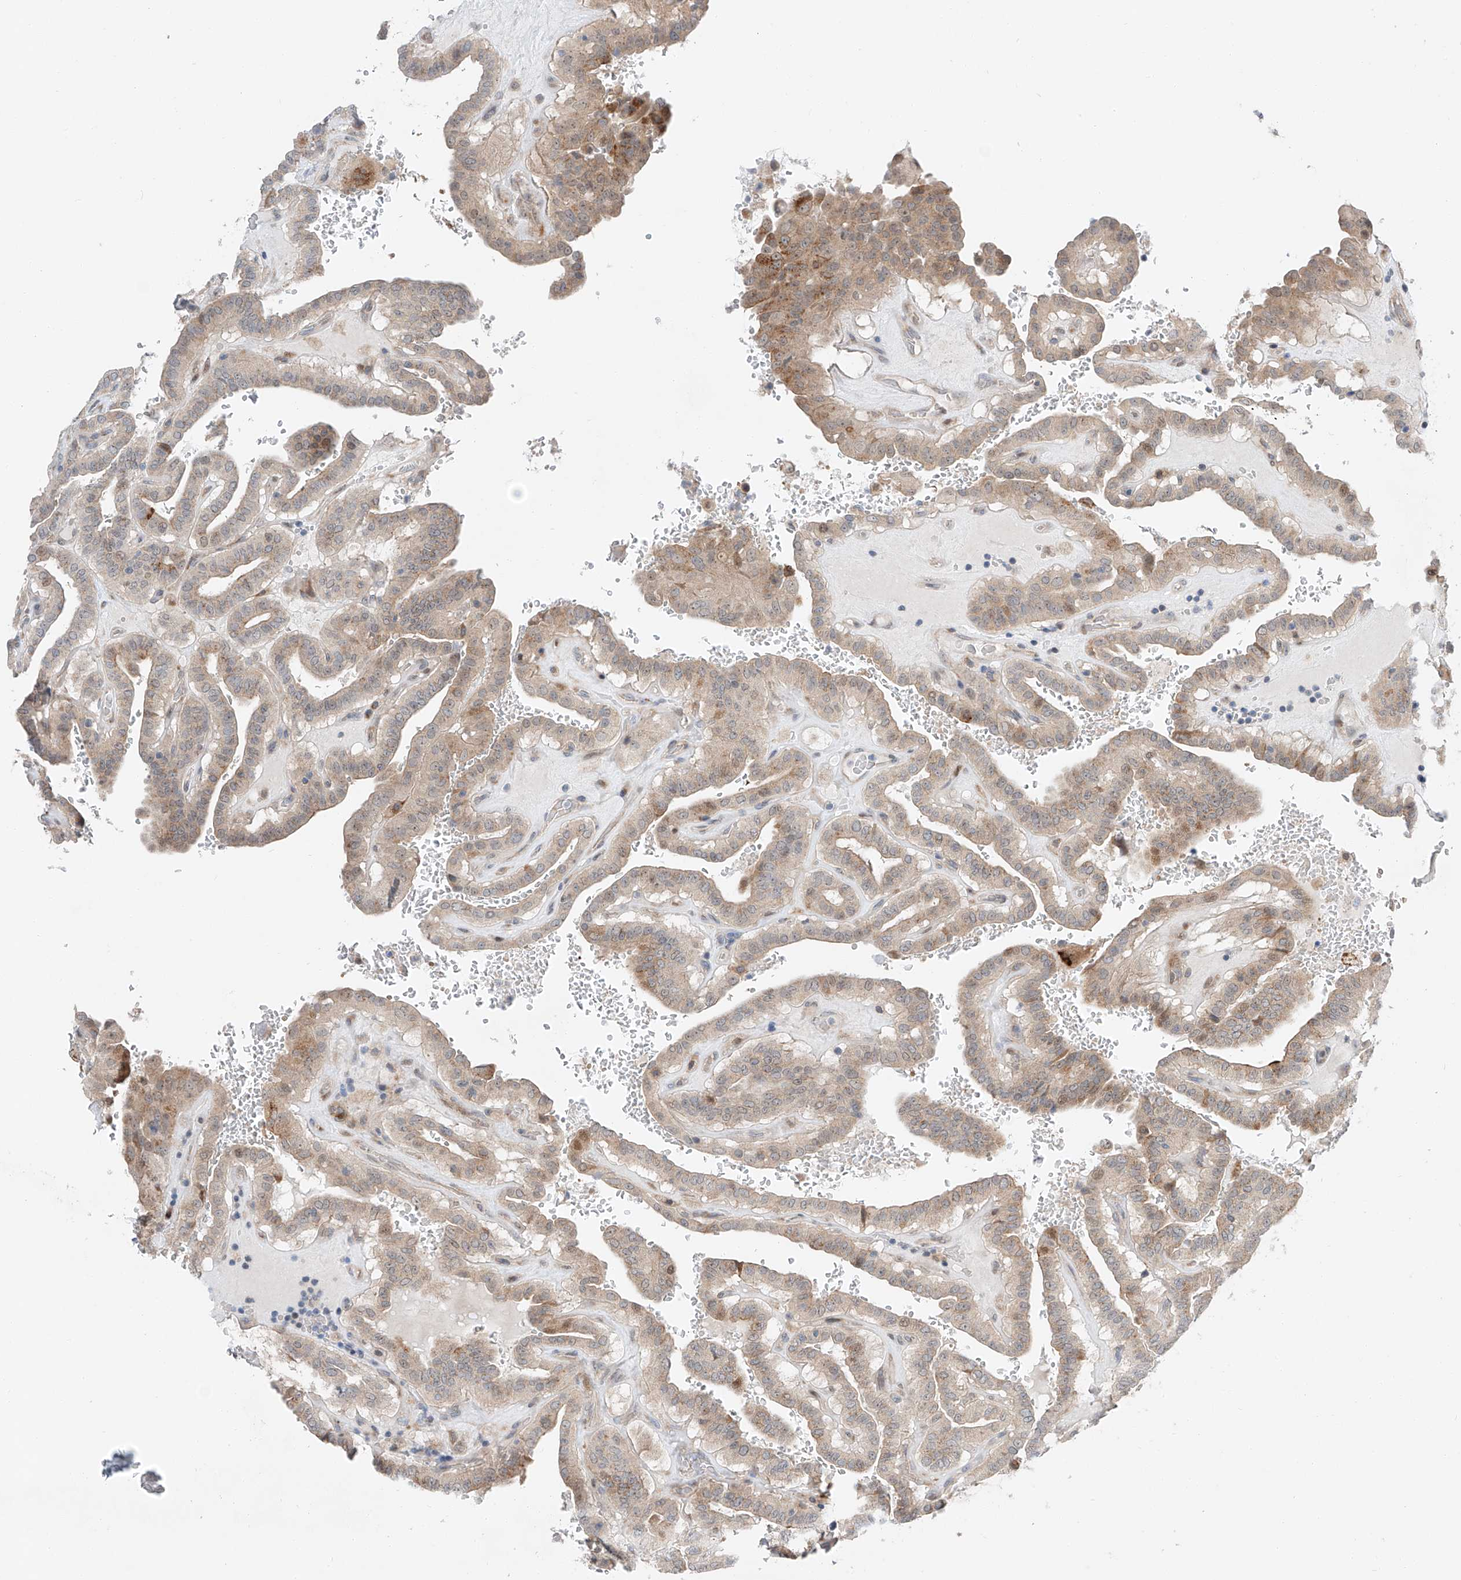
{"staining": {"intensity": "moderate", "quantity": "<25%", "location": "cytoplasmic/membranous"}, "tissue": "thyroid cancer", "cell_type": "Tumor cells", "image_type": "cancer", "snomed": [{"axis": "morphology", "description": "Papillary adenocarcinoma, NOS"}, {"axis": "topography", "description": "Thyroid gland"}], "caption": "A photomicrograph of thyroid cancer stained for a protein displays moderate cytoplasmic/membranous brown staining in tumor cells.", "gene": "CLDND1", "patient": {"sex": "male", "age": 77}}